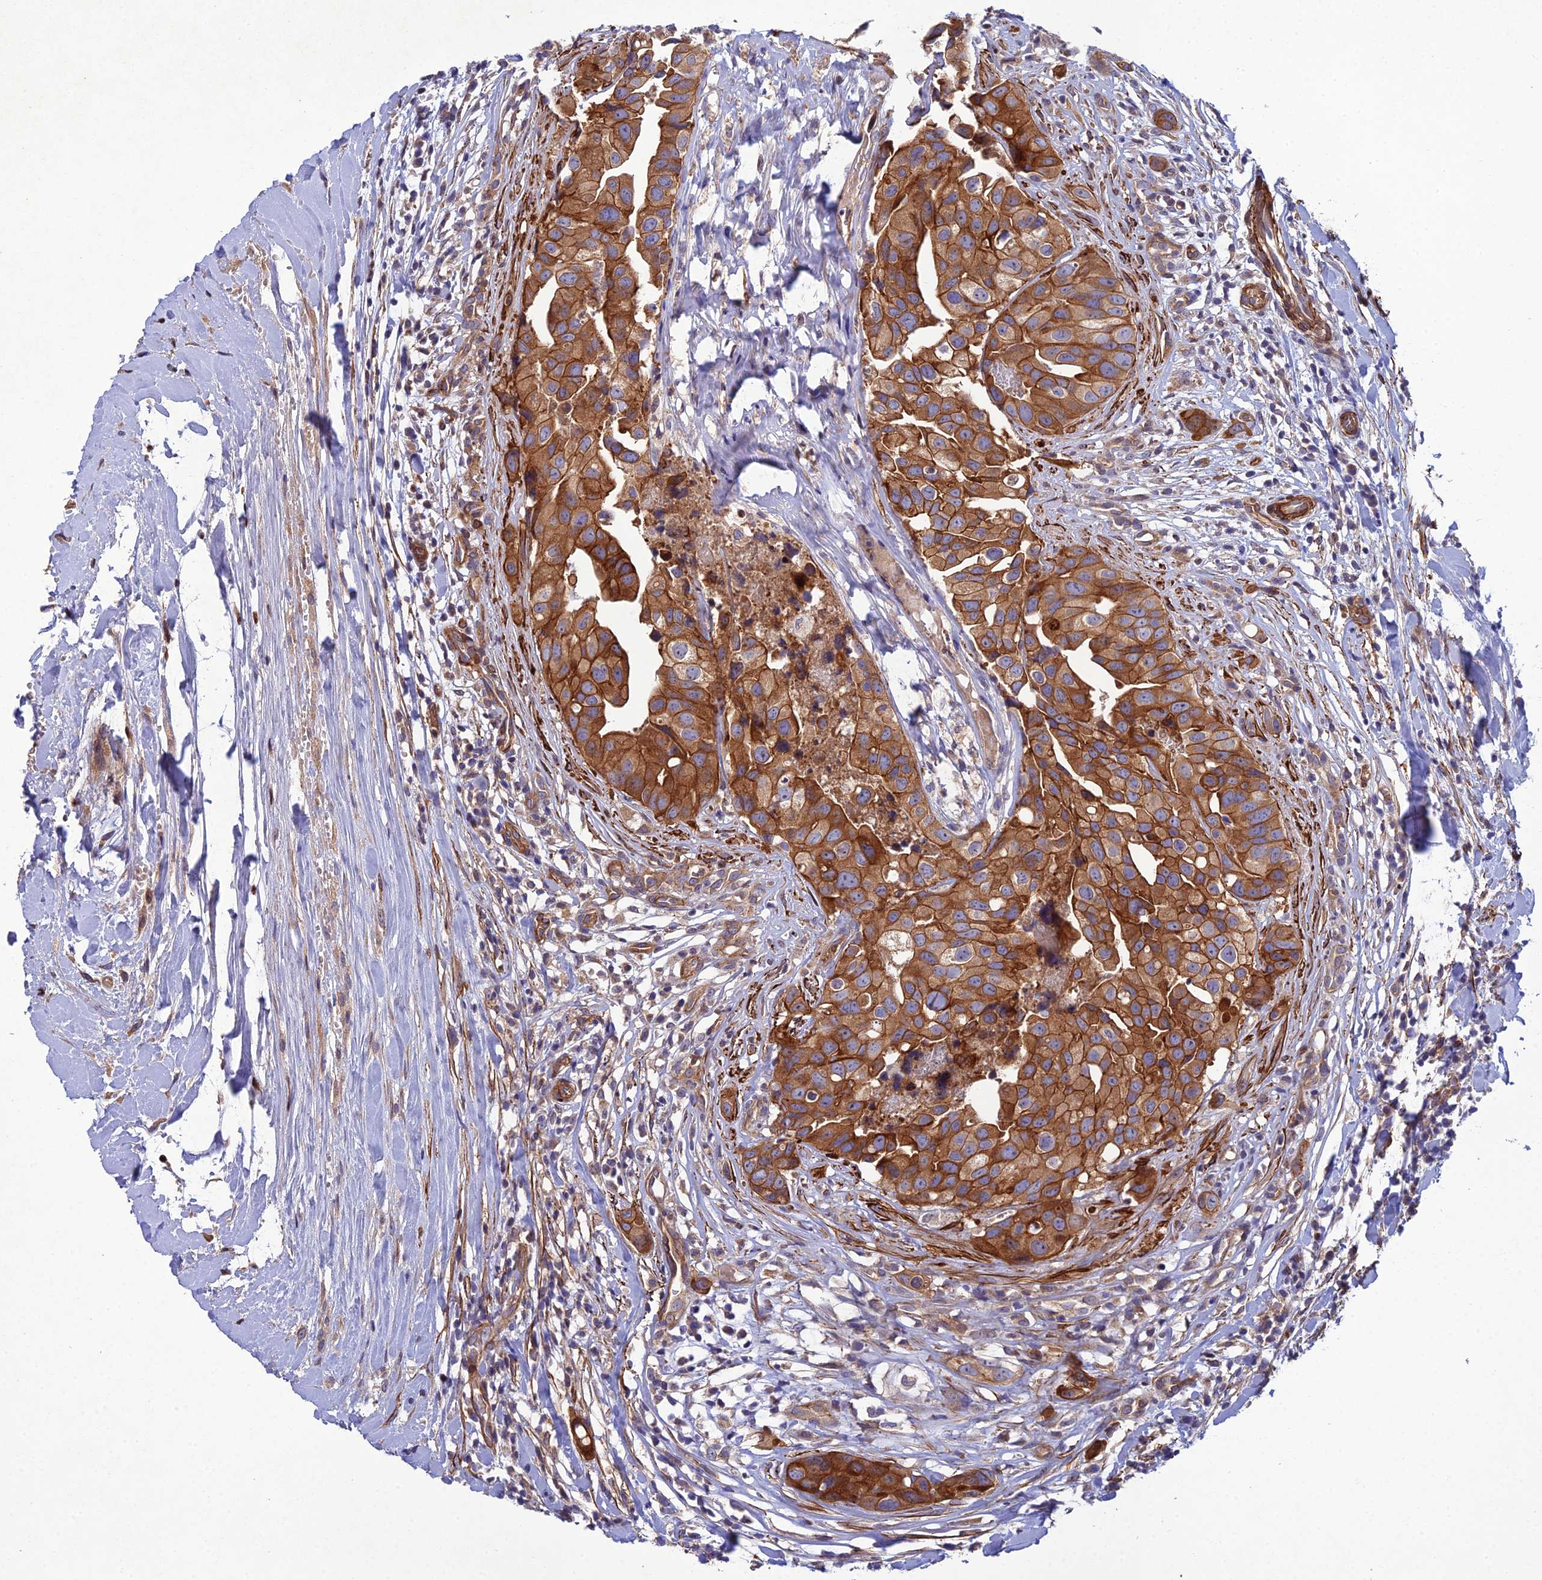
{"staining": {"intensity": "strong", "quantity": ">75%", "location": "cytoplasmic/membranous"}, "tissue": "head and neck cancer", "cell_type": "Tumor cells", "image_type": "cancer", "snomed": [{"axis": "morphology", "description": "Adenocarcinoma, NOS"}, {"axis": "morphology", "description": "Adenocarcinoma, metastatic, NOS"}, {"axis": "topography", "description": "Head-Neck"}], "caption": "An image of human head and neck cancer (metastatic adenocarcinoma) stained for a protein reveals strong cytoplasmic/membranous brown staining in tumor cells. The protein is stained brown, and the nuclei are stained in blue (DAB (3,3'-diaminobenzidine) IHC with brightfield microscopy, high magnification).", "gene": "RALGAPA2", "patient": {"sex": "male", "age": 75}}